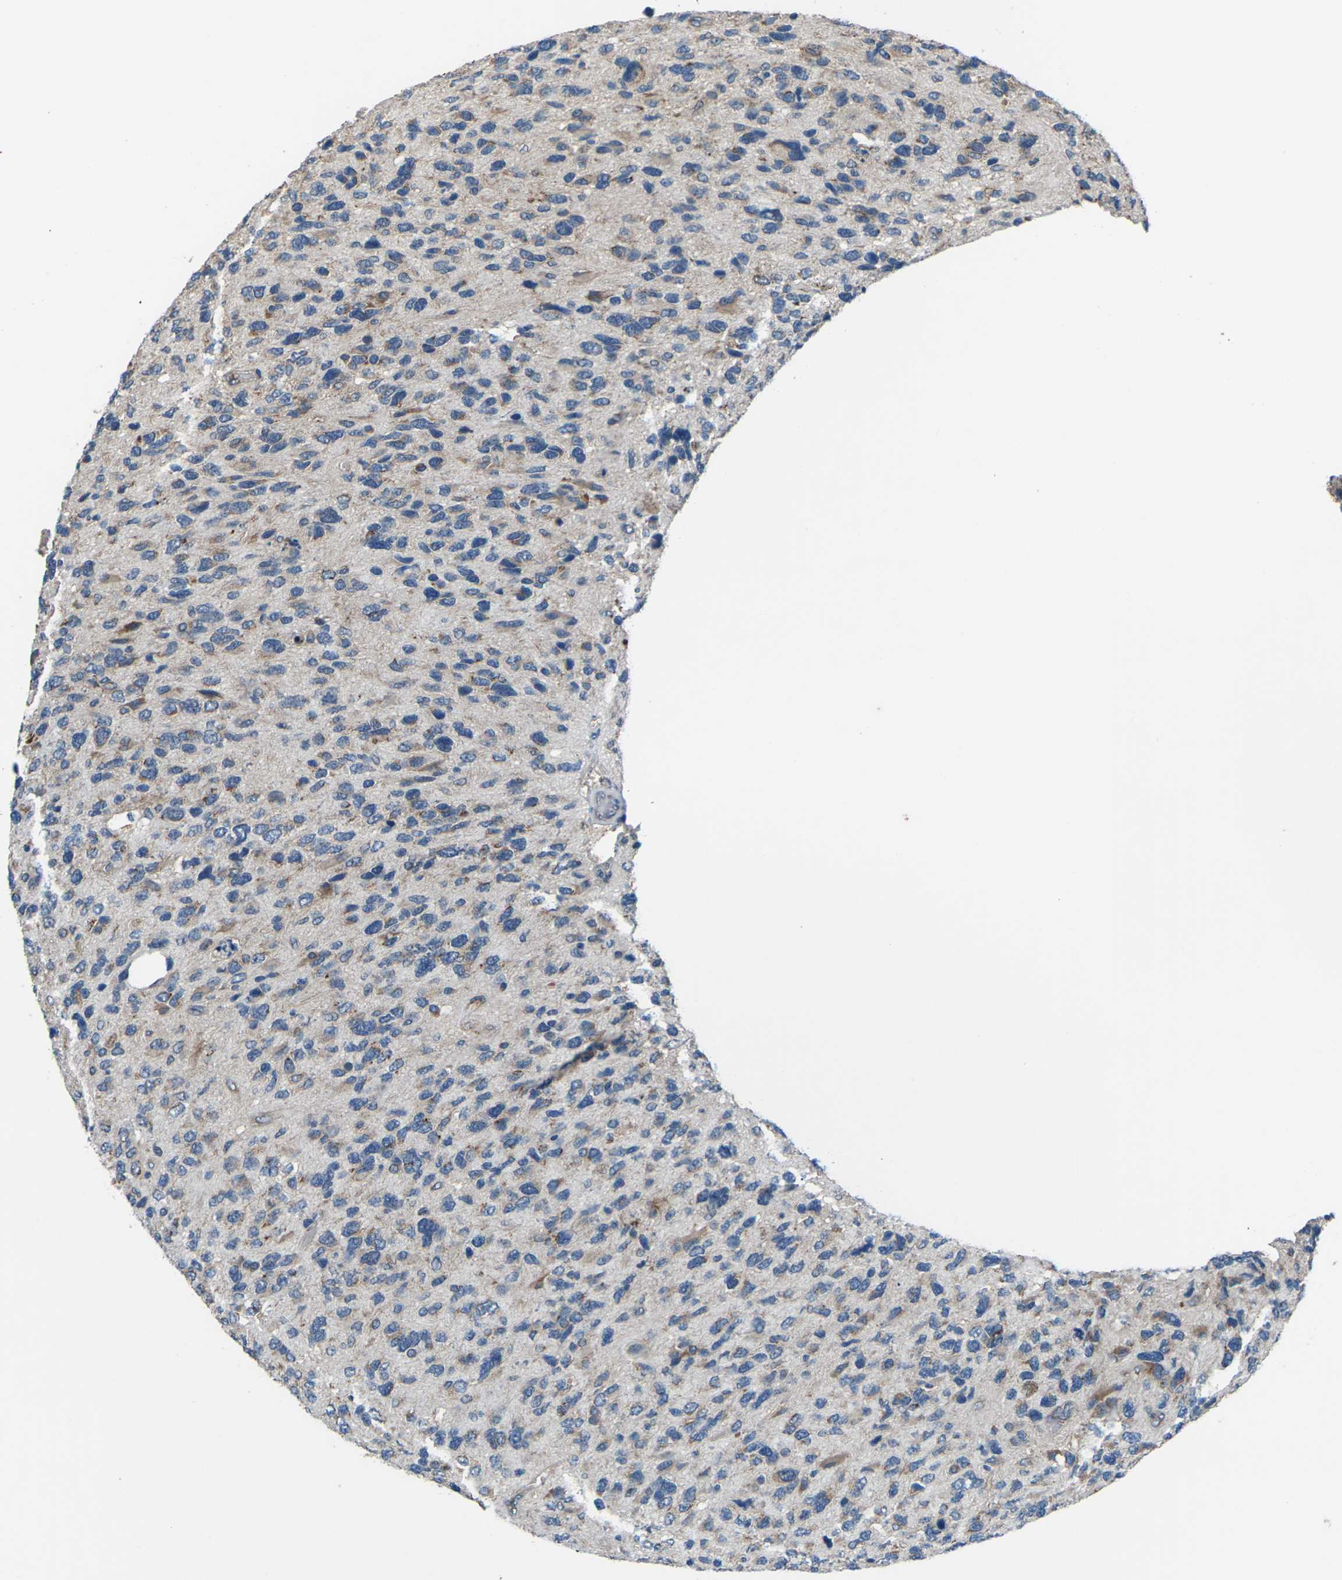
{"staining": {"intensity": "moderate", "quantity": "<25%", "location": "cytoplasmic/membranous"}, "tissue": "glioma", "cell_type": "Tumor cells", "image_type": "cancer", "snomed": [{"axis": "morphology", "description": "Glioma, malignant, High grade"}, {"axis": "topography", "description": "Brain"}], "caption": "The micrograph shows a brown stain indicating the presence of a protein in the cytoplasmic/membranous of tumor cells in malignant high-grade glioma.", "gene": "GABRP", "patient": {"sex": "female", "age": 58}}